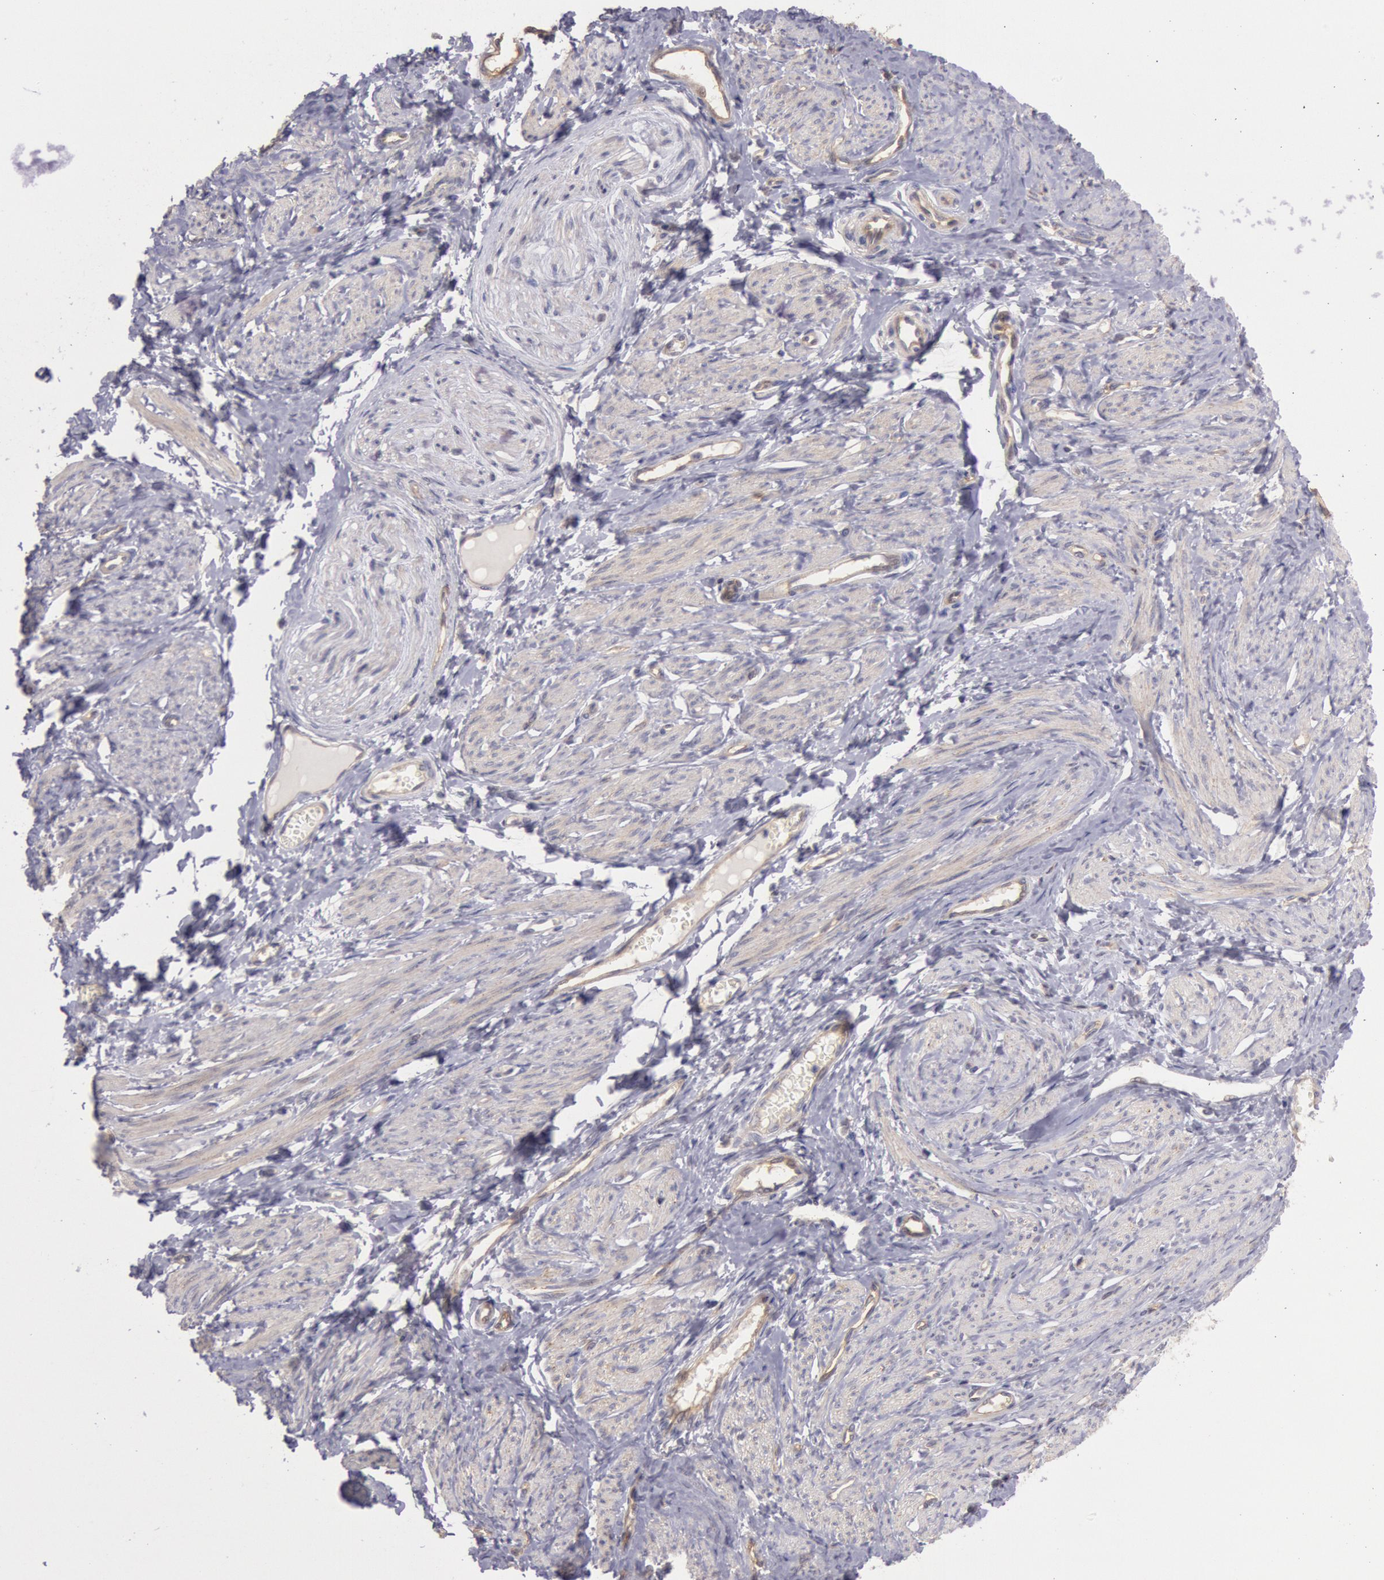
{"staining": {"intensity": "weak", "quantity": "25%-75%", "location": "cytoplasmic/membranous"}, "tissue": "smooth muscle", "cell_type": "Smooth muscle cells", "image_type": "normal", "snomed": [{"axis": "morphology", "description": "Normal tissue, NOS"}, {"axis": "topography", "description": "Smooth muscle"}, {"axis": "topography", "description": "Uterus"}], "caption": "A micrograph showing weak cytoplasmic/membranous staining in about 25%-75% of smooth muscle cells in normal smooth muscle, as visualized by brown immunohistochemical staining.", "gene": "TRIB2", "patient": {"sex": "female", "age": 39}}